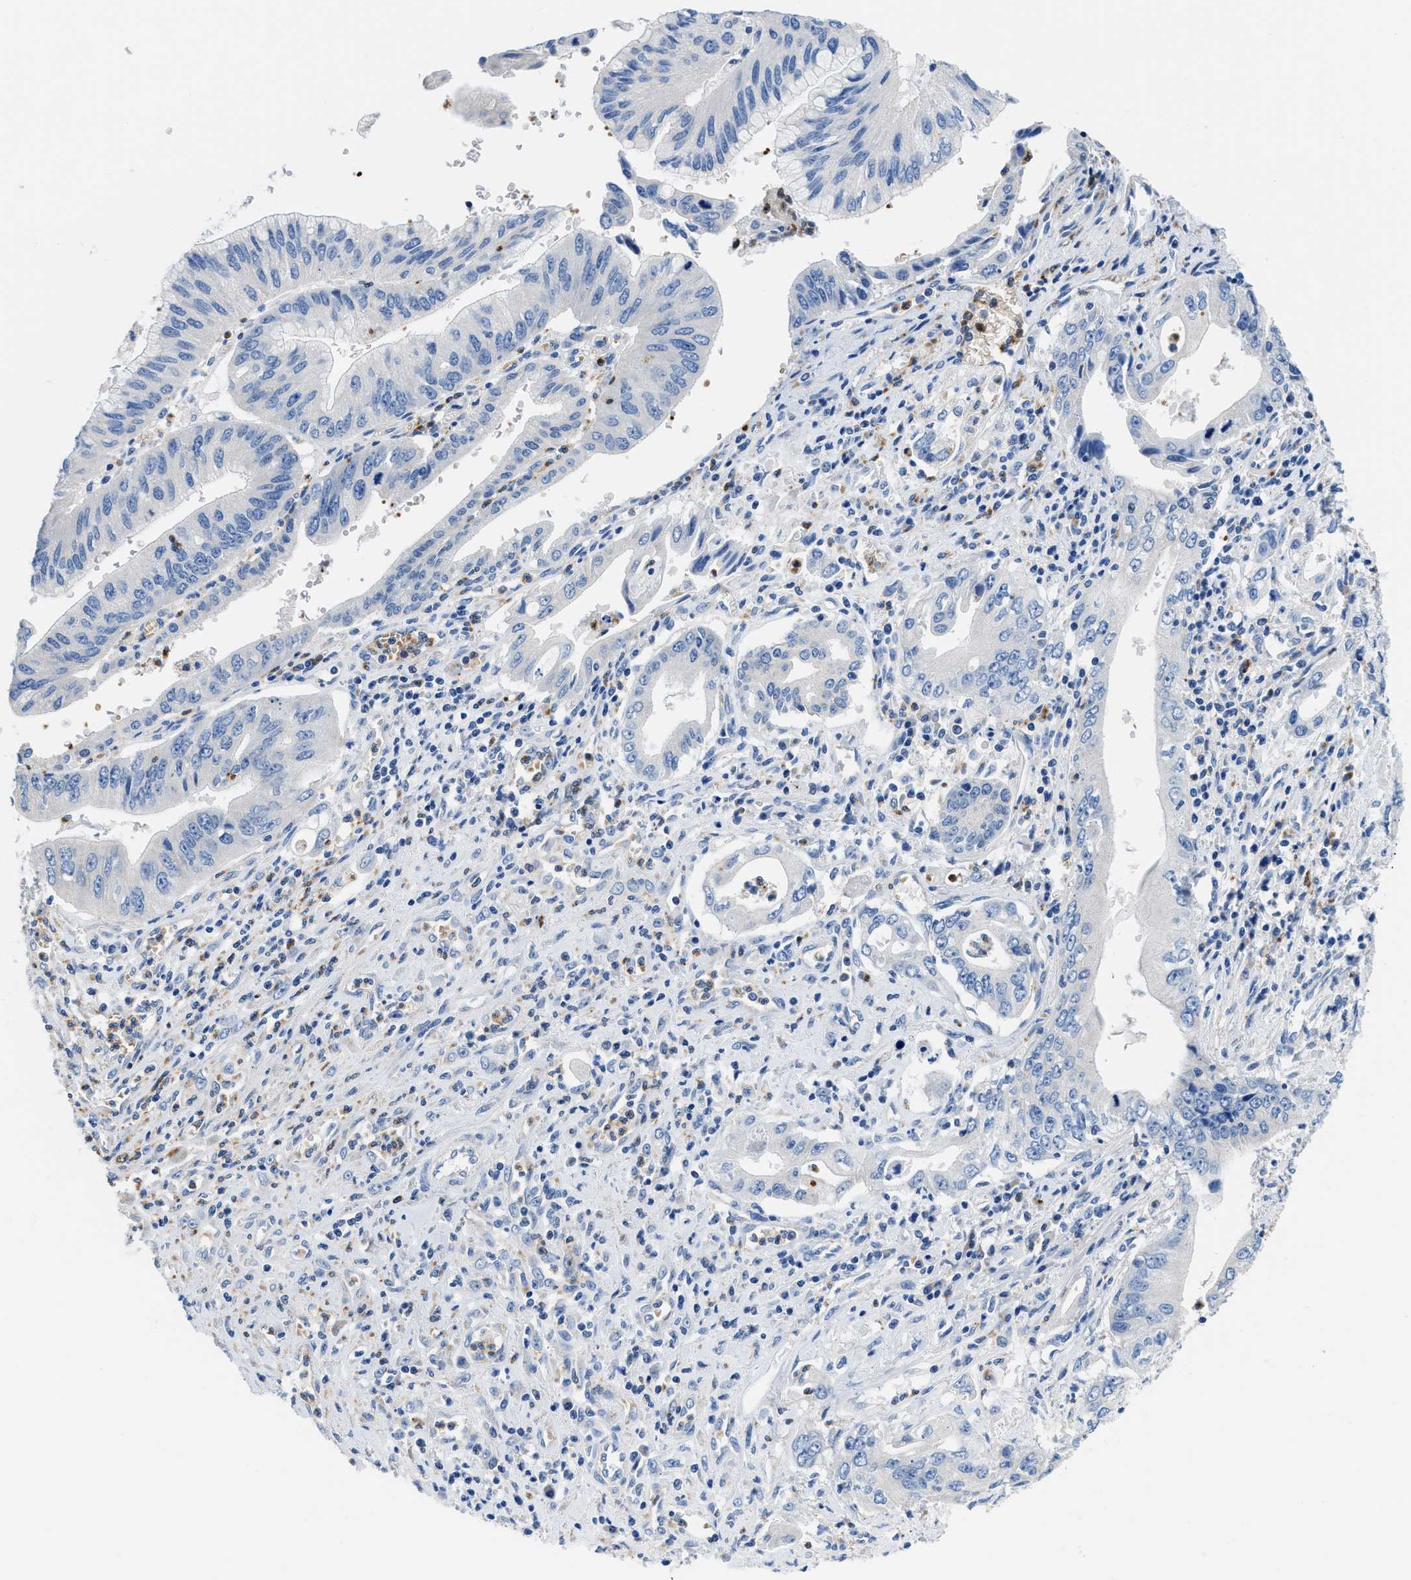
{"staining": {"intensity": "negative", "quantity": "none", "location": "none"}, "tissue": "pancreatic cancer", "cell_type": "Tumor cells", "image_type": "cancer", "snomed": [{"axis": "morphology", "description": "Adenocarcinoma, NOS"}, {"axis": "topography", "description": "Pancreas"}], "caption": "Immunohistochemistry of human pancreatic adenocarcinoma displays no positivity in tumor cells.", "gene": "NEB", "patient": {"sex": "female", "age": 73}}